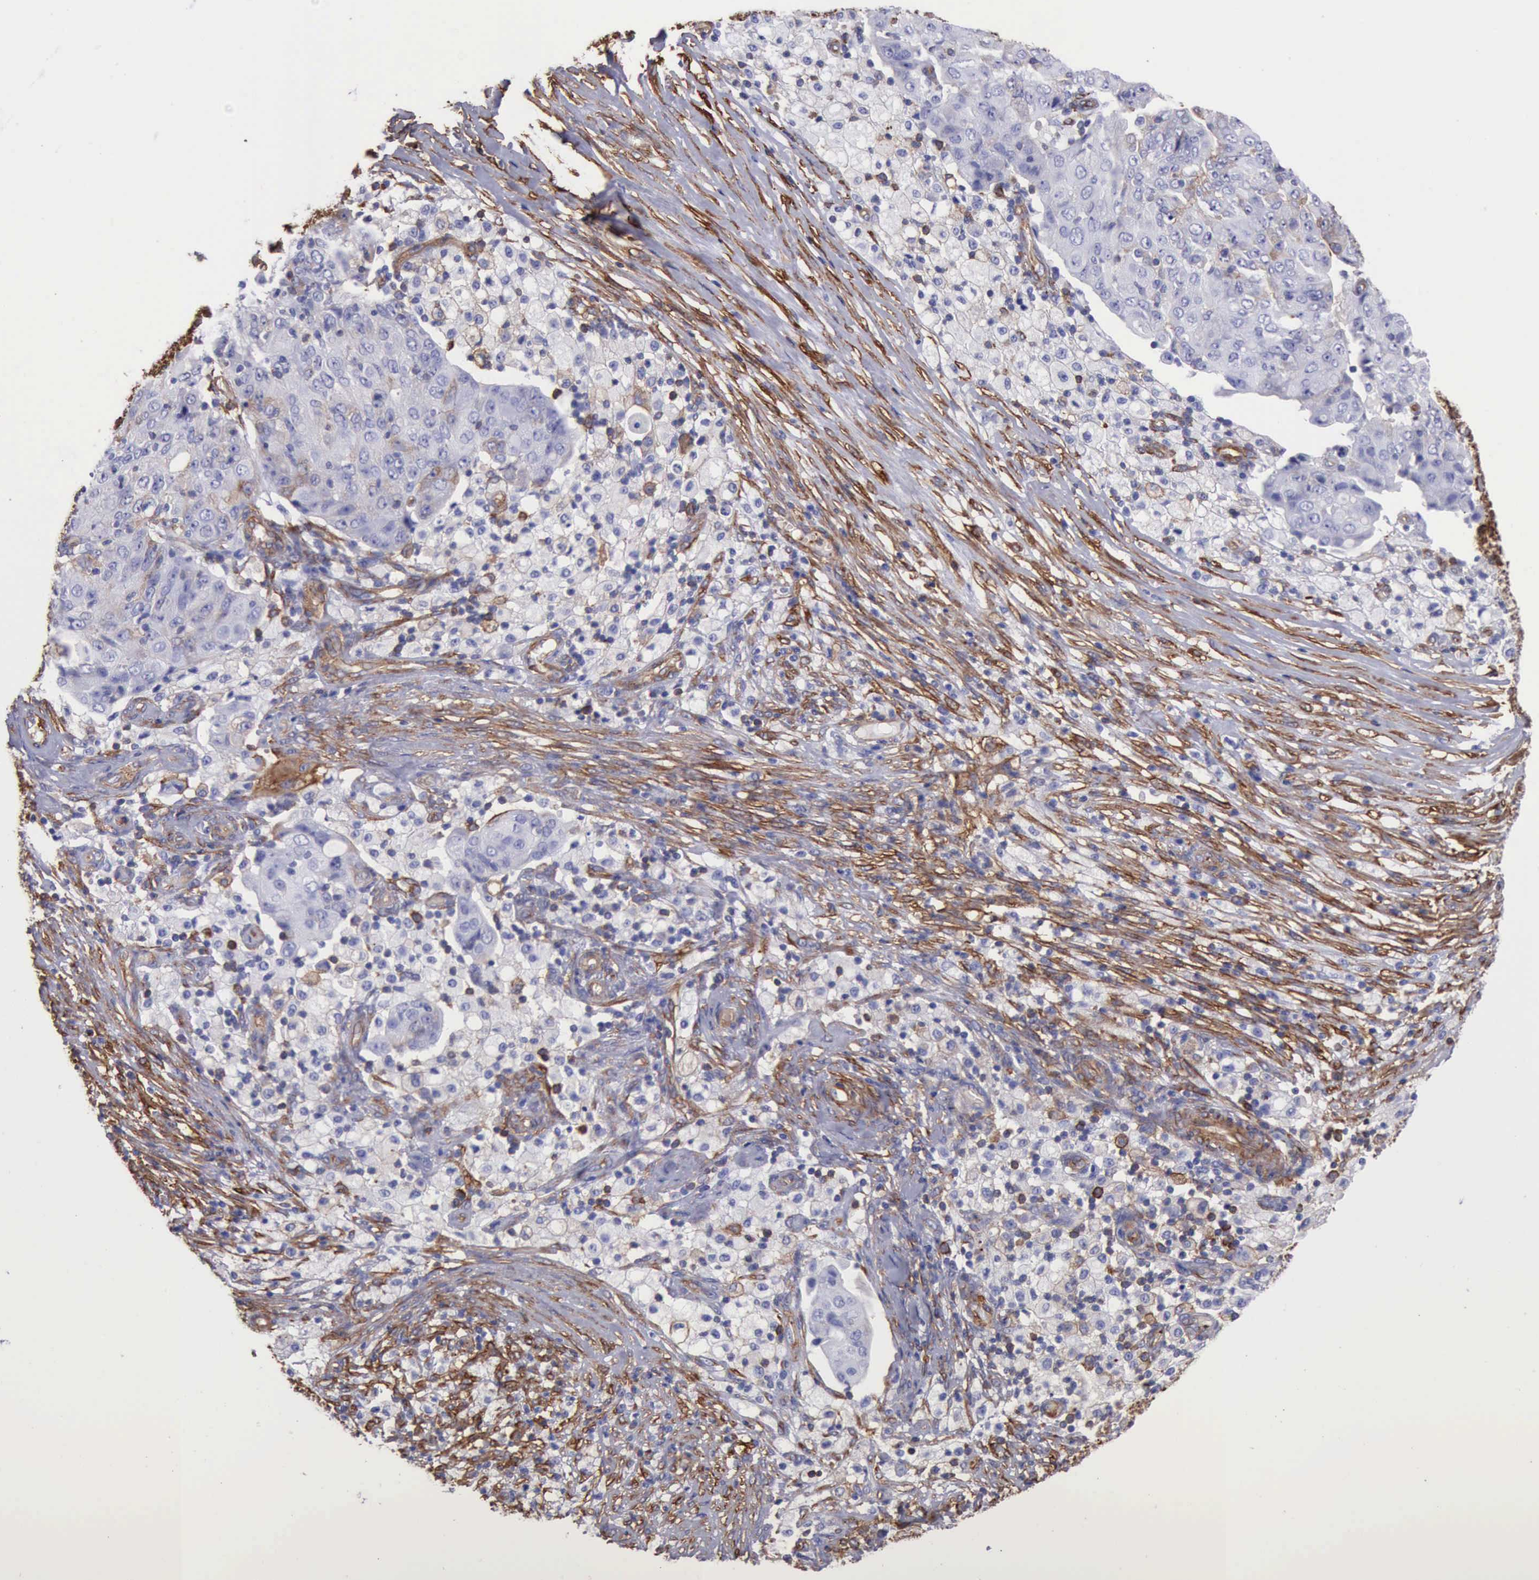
{"staining": {"intensity": "negative", "quantity": "none", "location": "none"}, "tissue": "ovarian cancer", "cell_type": "Tumor cells", "image_type": "cancer", "snomed": [{"axis": "morphology", "description": "Carcinoma, endometroid"}, {"axis": "topography", "description": "Ovary"}], "caption": "Tumor cells show no significant staining in ovarian cancer.", "gene": "FLNA", "patient": {"sex": "female", "age": 42}}